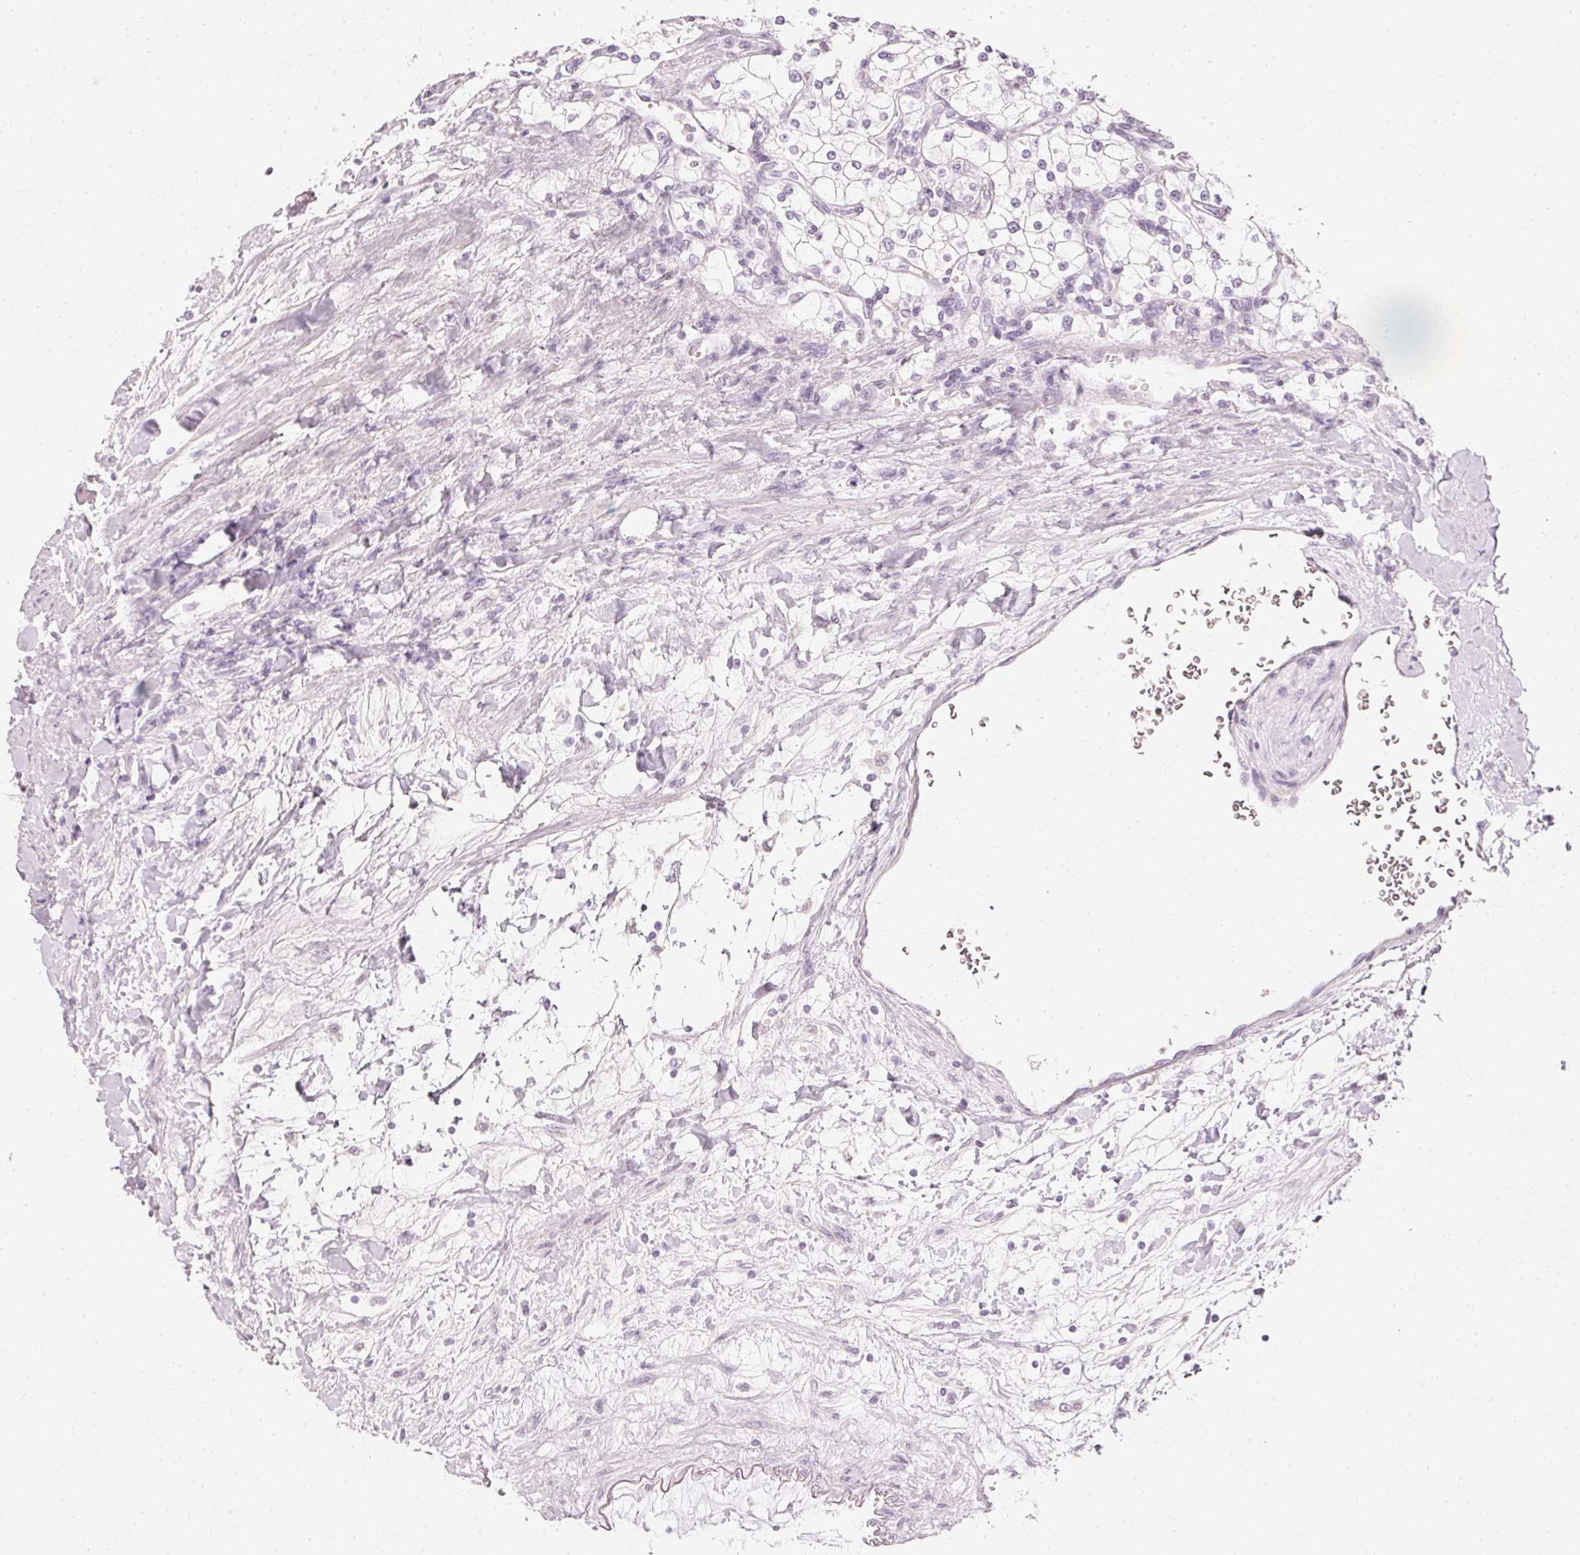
{"staining": {"intensity": "negative", "quantity": "none", "location": "none"}, "tissue": "renal cancer", "cell_type": "Tumor cells", "image_type": "cancer", "snomed": [{"axis": "morphology", "description": "Adenocarcinoma, NOS"}, {"axis": "topography", "description": "Kidney"}], "caption": "An immunohistochemistry histopathology image of adenocarcinoma (renal) is shown. There is no staining in tumor cells of adenocarcinoma (renal). (Brightfield microscopy of DAB immunohistochemistry at high magnification).", "gene": "ELAVL3", "patient": {"sex": "male", "age": 80}}